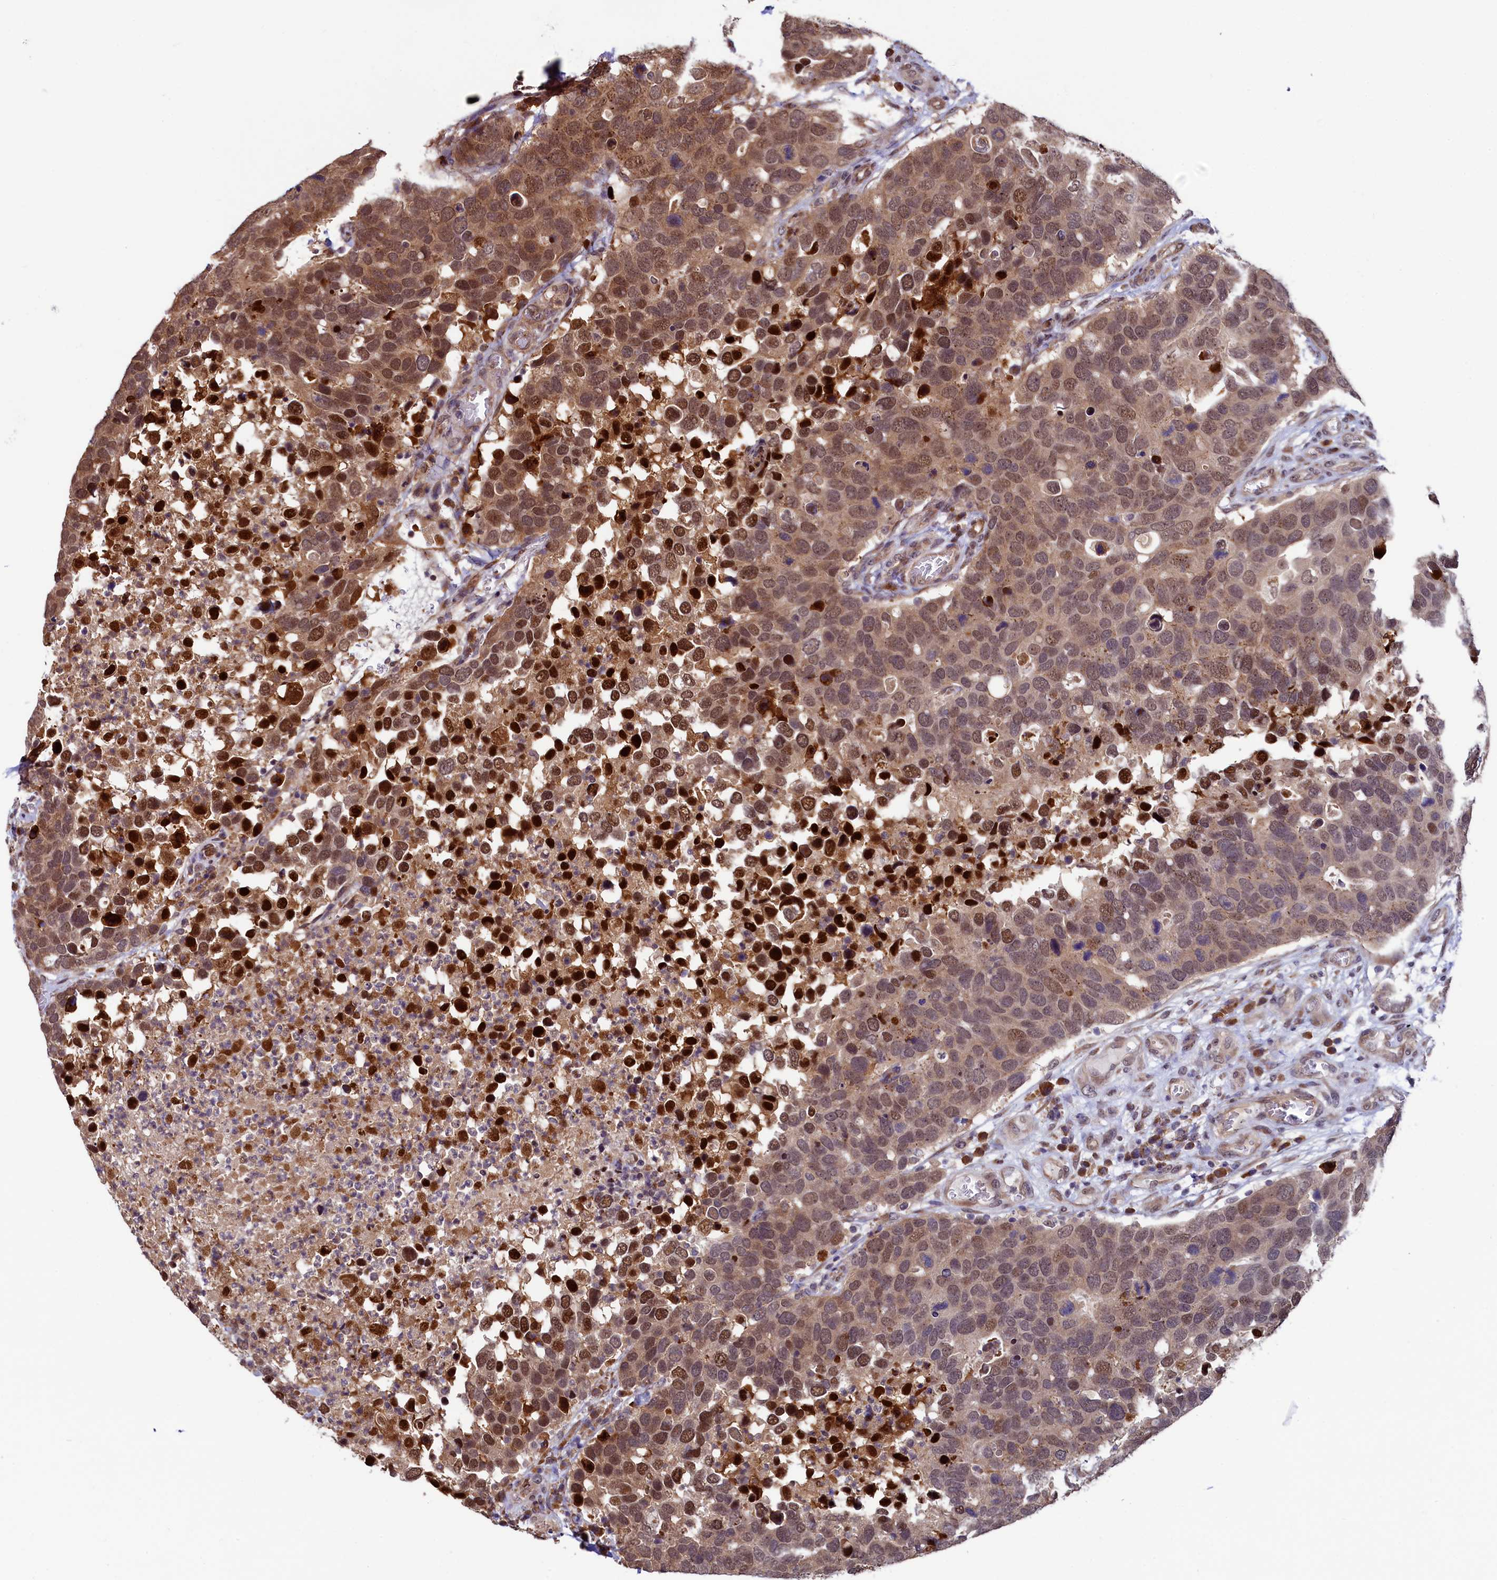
{"staining": {"intensity": "moderate", "quantity": ">75%", "location": "nuclear"}, "tissue": "breast cancer", "cell_type": "Tumor cells", "image_type": "cancer", "snomed": [{"axis": "morphology", "description": "Duct carcinoma"}, {"axis": "topography", "description": "Breast"}], "caption": "Human breast cancer stained for a protein (brown) reveals moderate nuclear positive expression in approximately >75% of tumor cells.", "gene": "LEO1", "patient": {"sex": "female", "age": 83}}